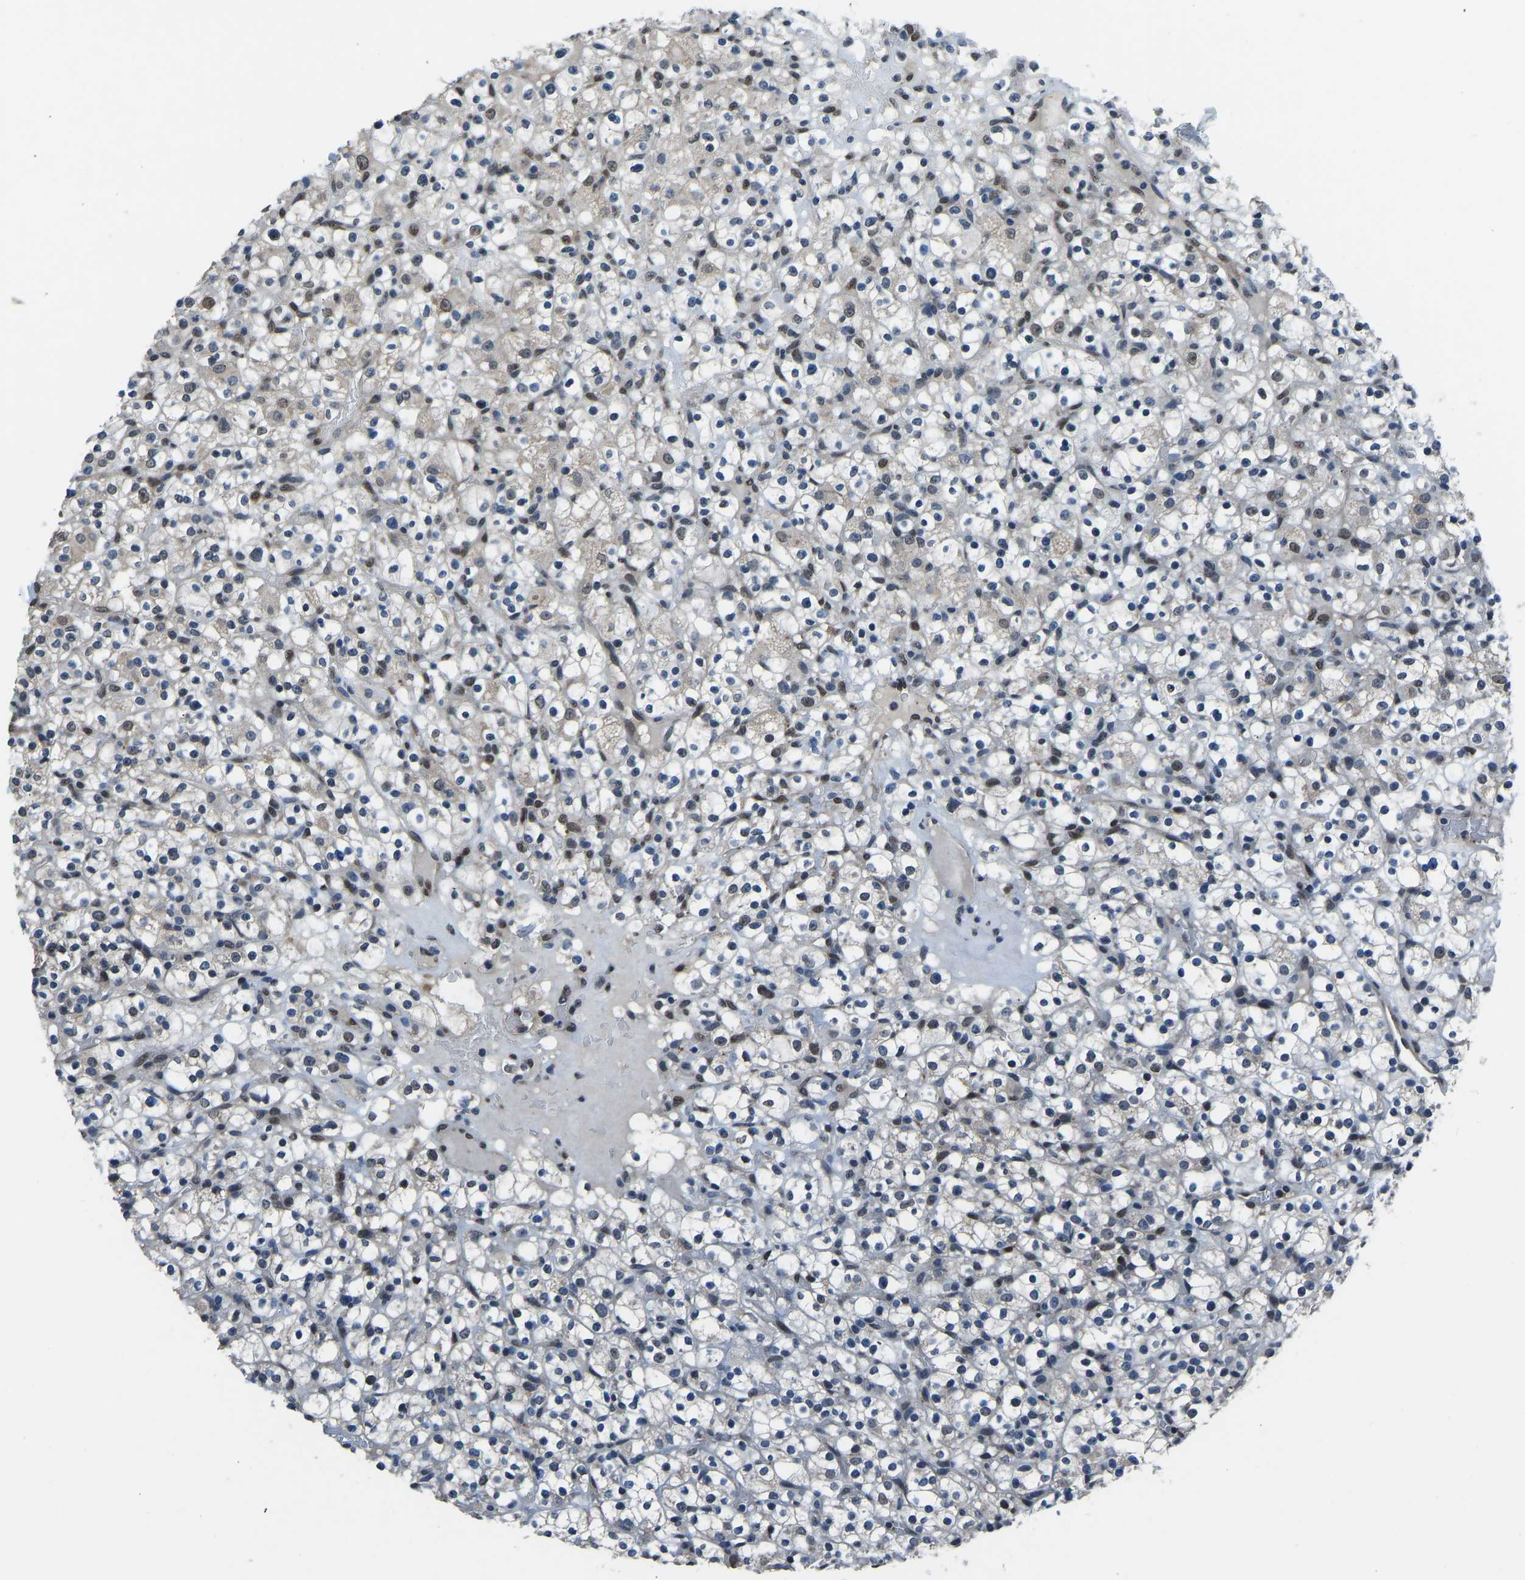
{"staining": {"intensity": "negative", "quantity": "none", "location": "none"}, "tissue": "renal cancer", "cell_type": "Tumor cells", "image_type": "cancer", "snomed": [{"axis": "morphology", "description": "Normal tissue, NOS"}, {"axis": "morphology", "description": "Adenocarcinoma, NOS"}, {"axis": "topography", "description": "Kidney"}], "caption": "DAB (3,3'-diaminobenzidine) immunohistochemical staining of renal cancer (adenocarcinoma) reveals no significant expression in tumor cells.", "gene": "FOS", "patient": {"sex": "female", "age": 72}}